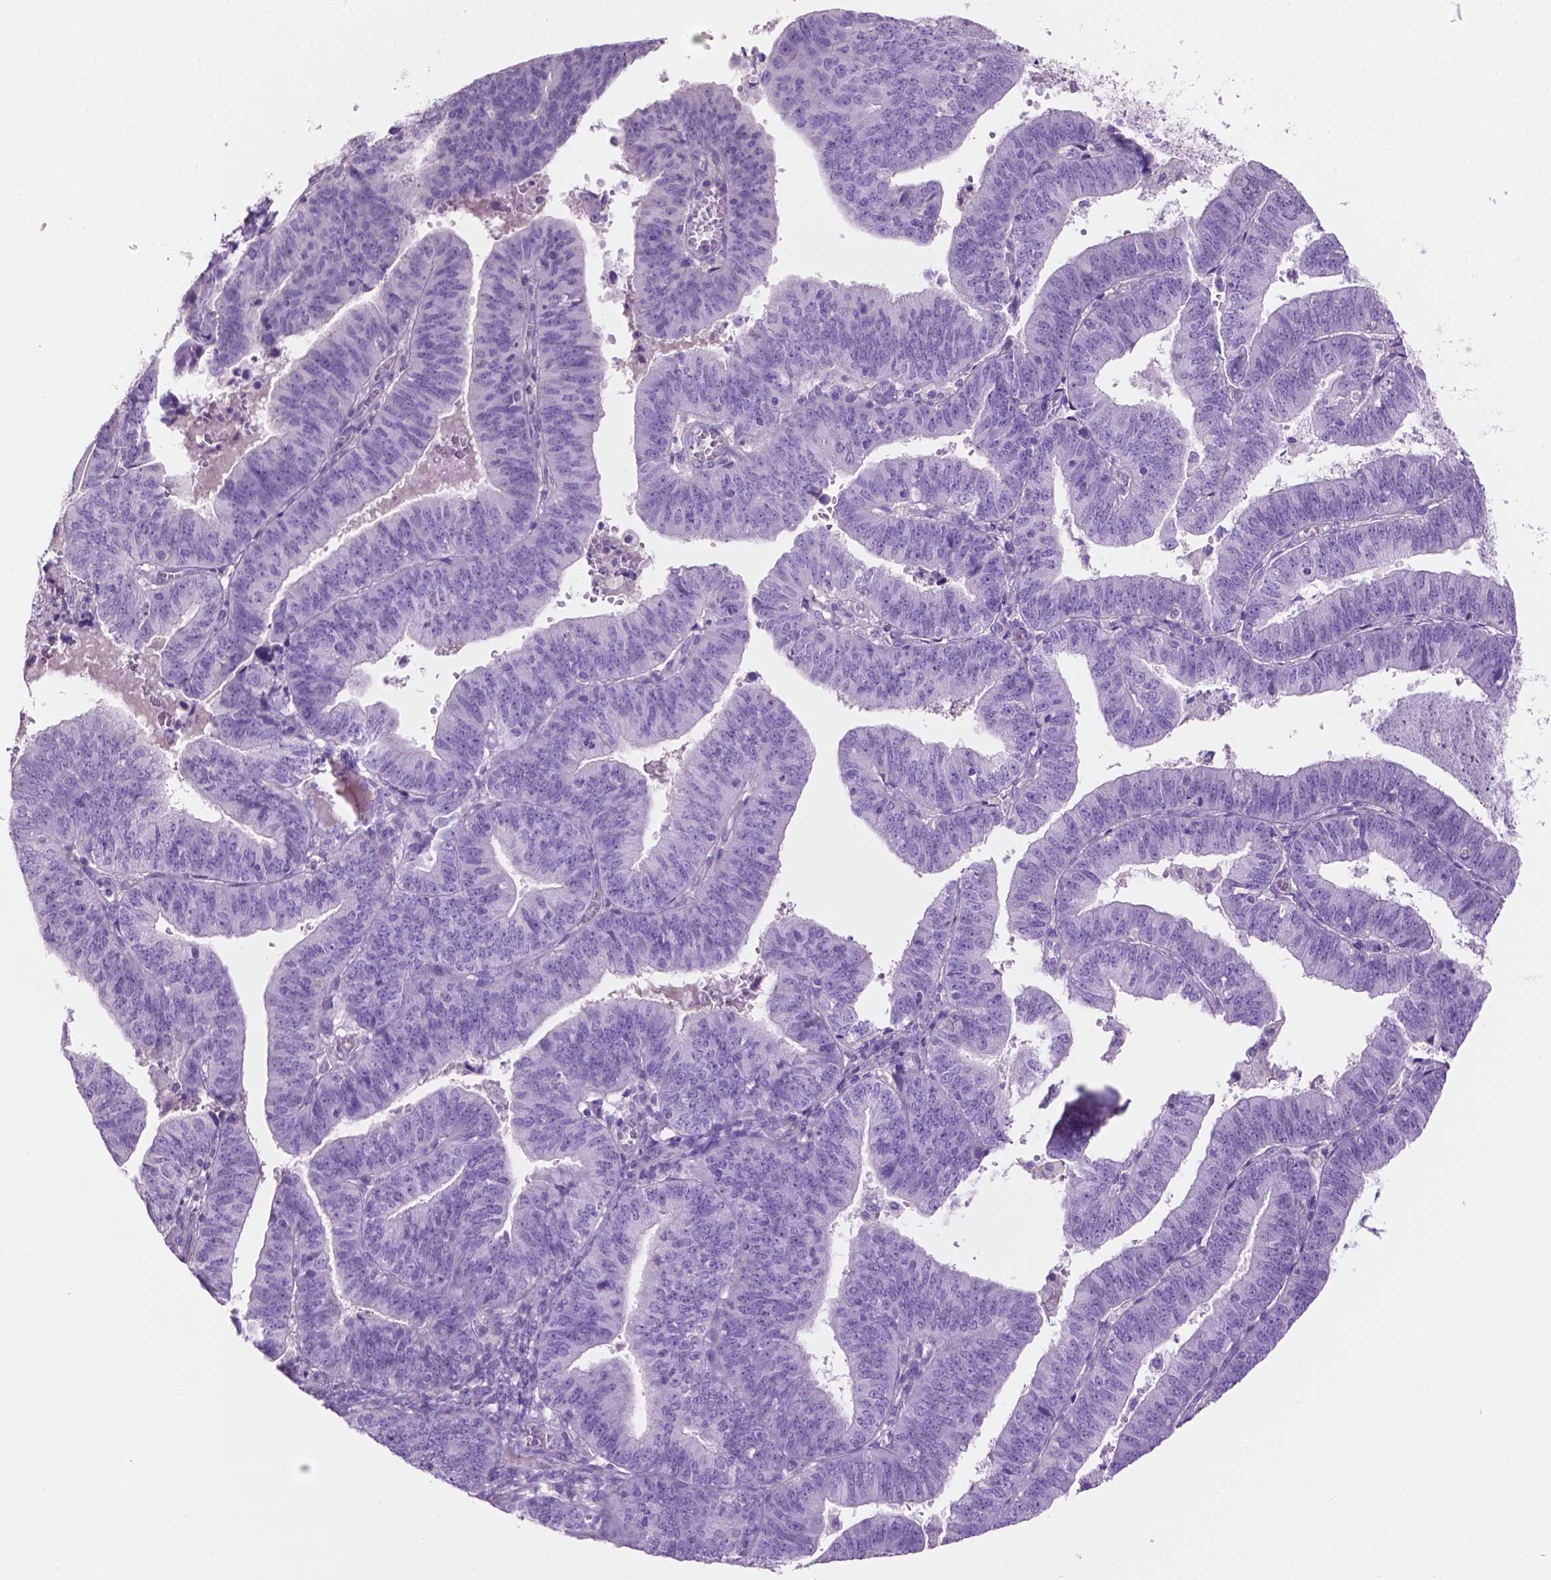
{"staining": {"intensity": "negative", "quantity": "none", "location": "none"}, "tissue": "endometrial cancer", "cell_type": "Tumor cells", "image_type": "cancer", "snomed": [{"axis": "morphology", "description": "Adenocarcinoma, NOS"}, {"axis": "topography", "description": "Endometrium"}], "caption": "High power microscopy photomicrograph of an immunohistochemistry (IHC) photomicrograph of adenocarcinoma (endometrial), revealing no significant positivity in tumor cells.", "gene": "CLDN17", "patient": {"sex": "female", "age": 82}}